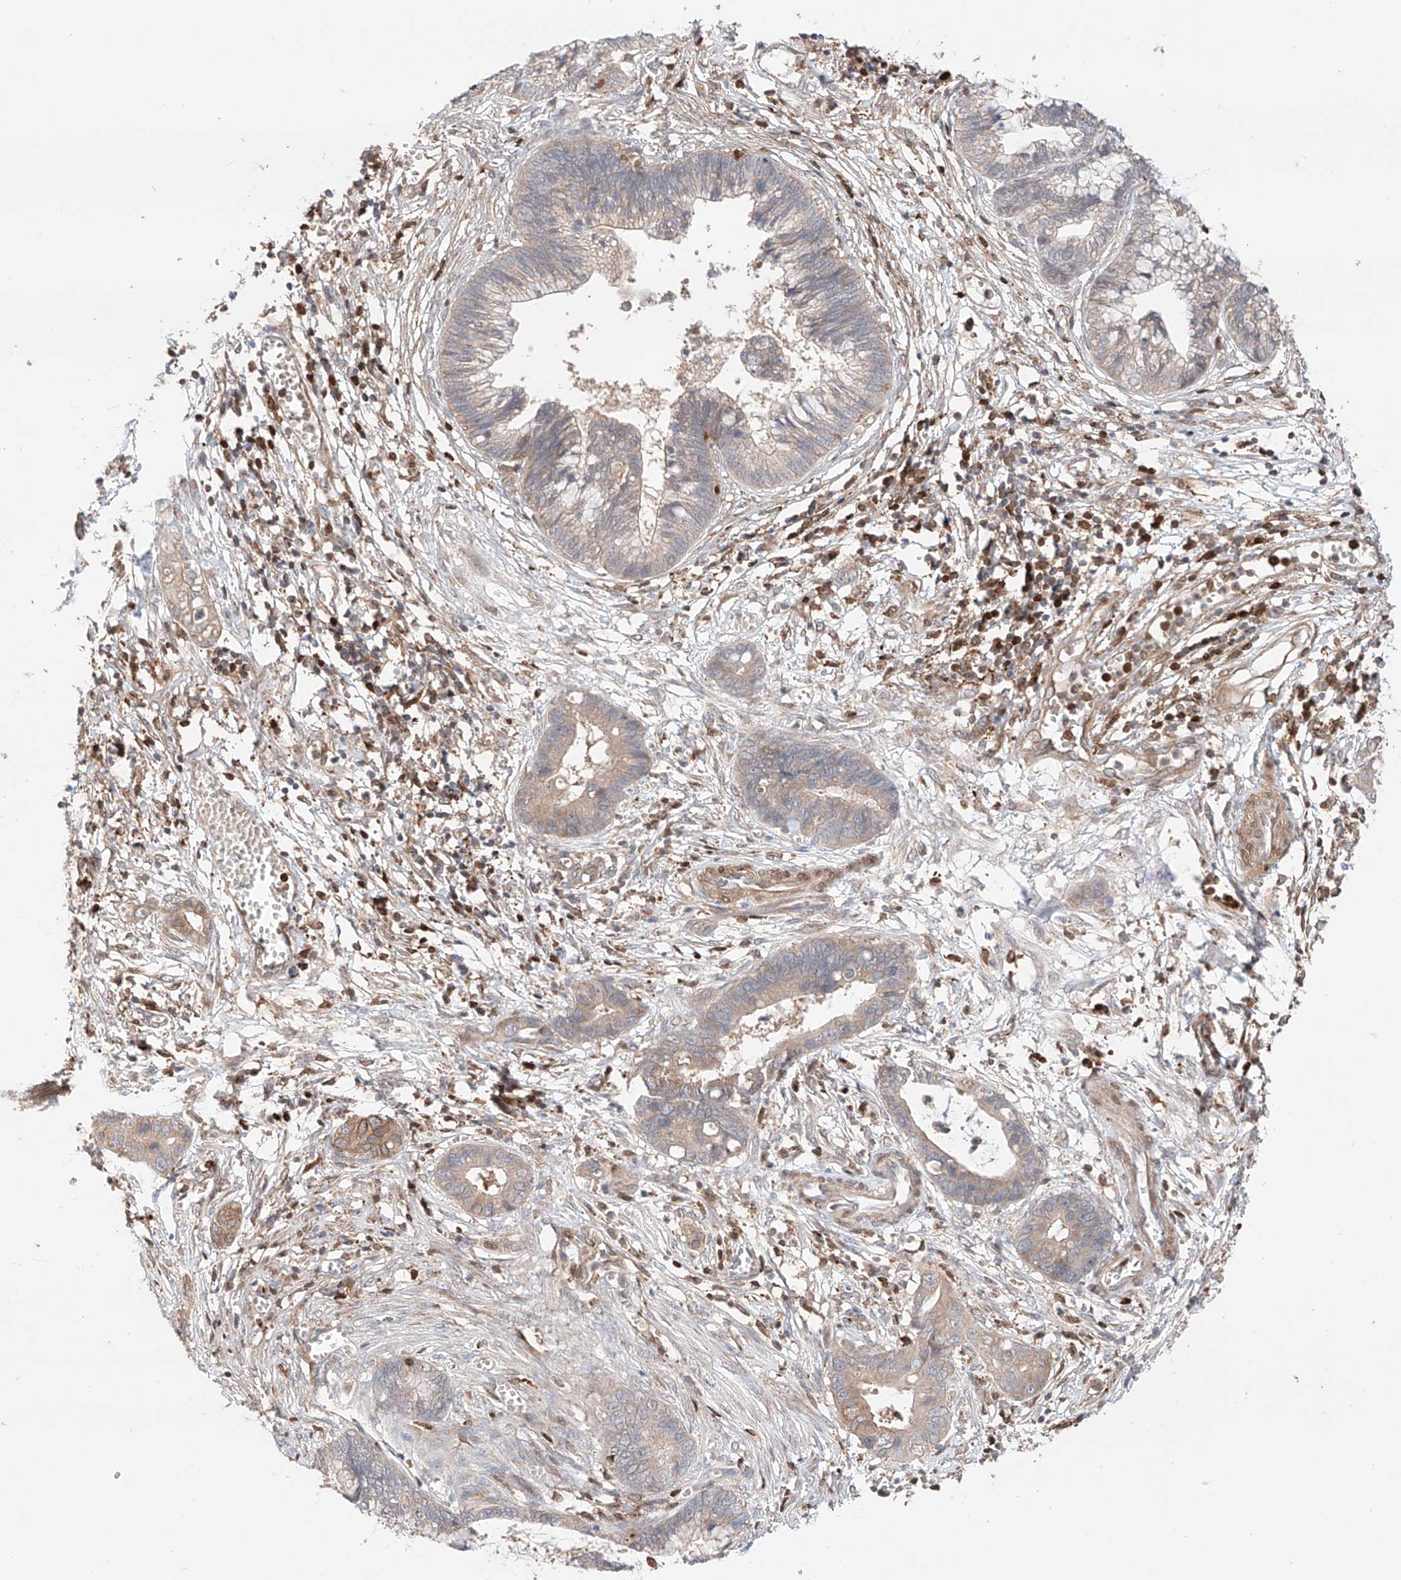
{"staining": {"intensity": "weak", "quantity": "25%-75%", "location": "cytoplasmic/membranous"}, "tissue": "cervical cancer", "cell_type": "Tumor cells", "image_type": "cancer", "snomed": [{"axis": "morphology", "description": "Adenocarcinoma, NOS"}, {"axis": "topography", "description": "Cervix"}], "caption": "Brown immunohistochemical staining in cervical cancer displays weak cytoplasmic/membranous positivity in approximately 25%-75% of tumor cells.", "gene": "IGSF22", "patient": {"sex": "female", "age": 44}}